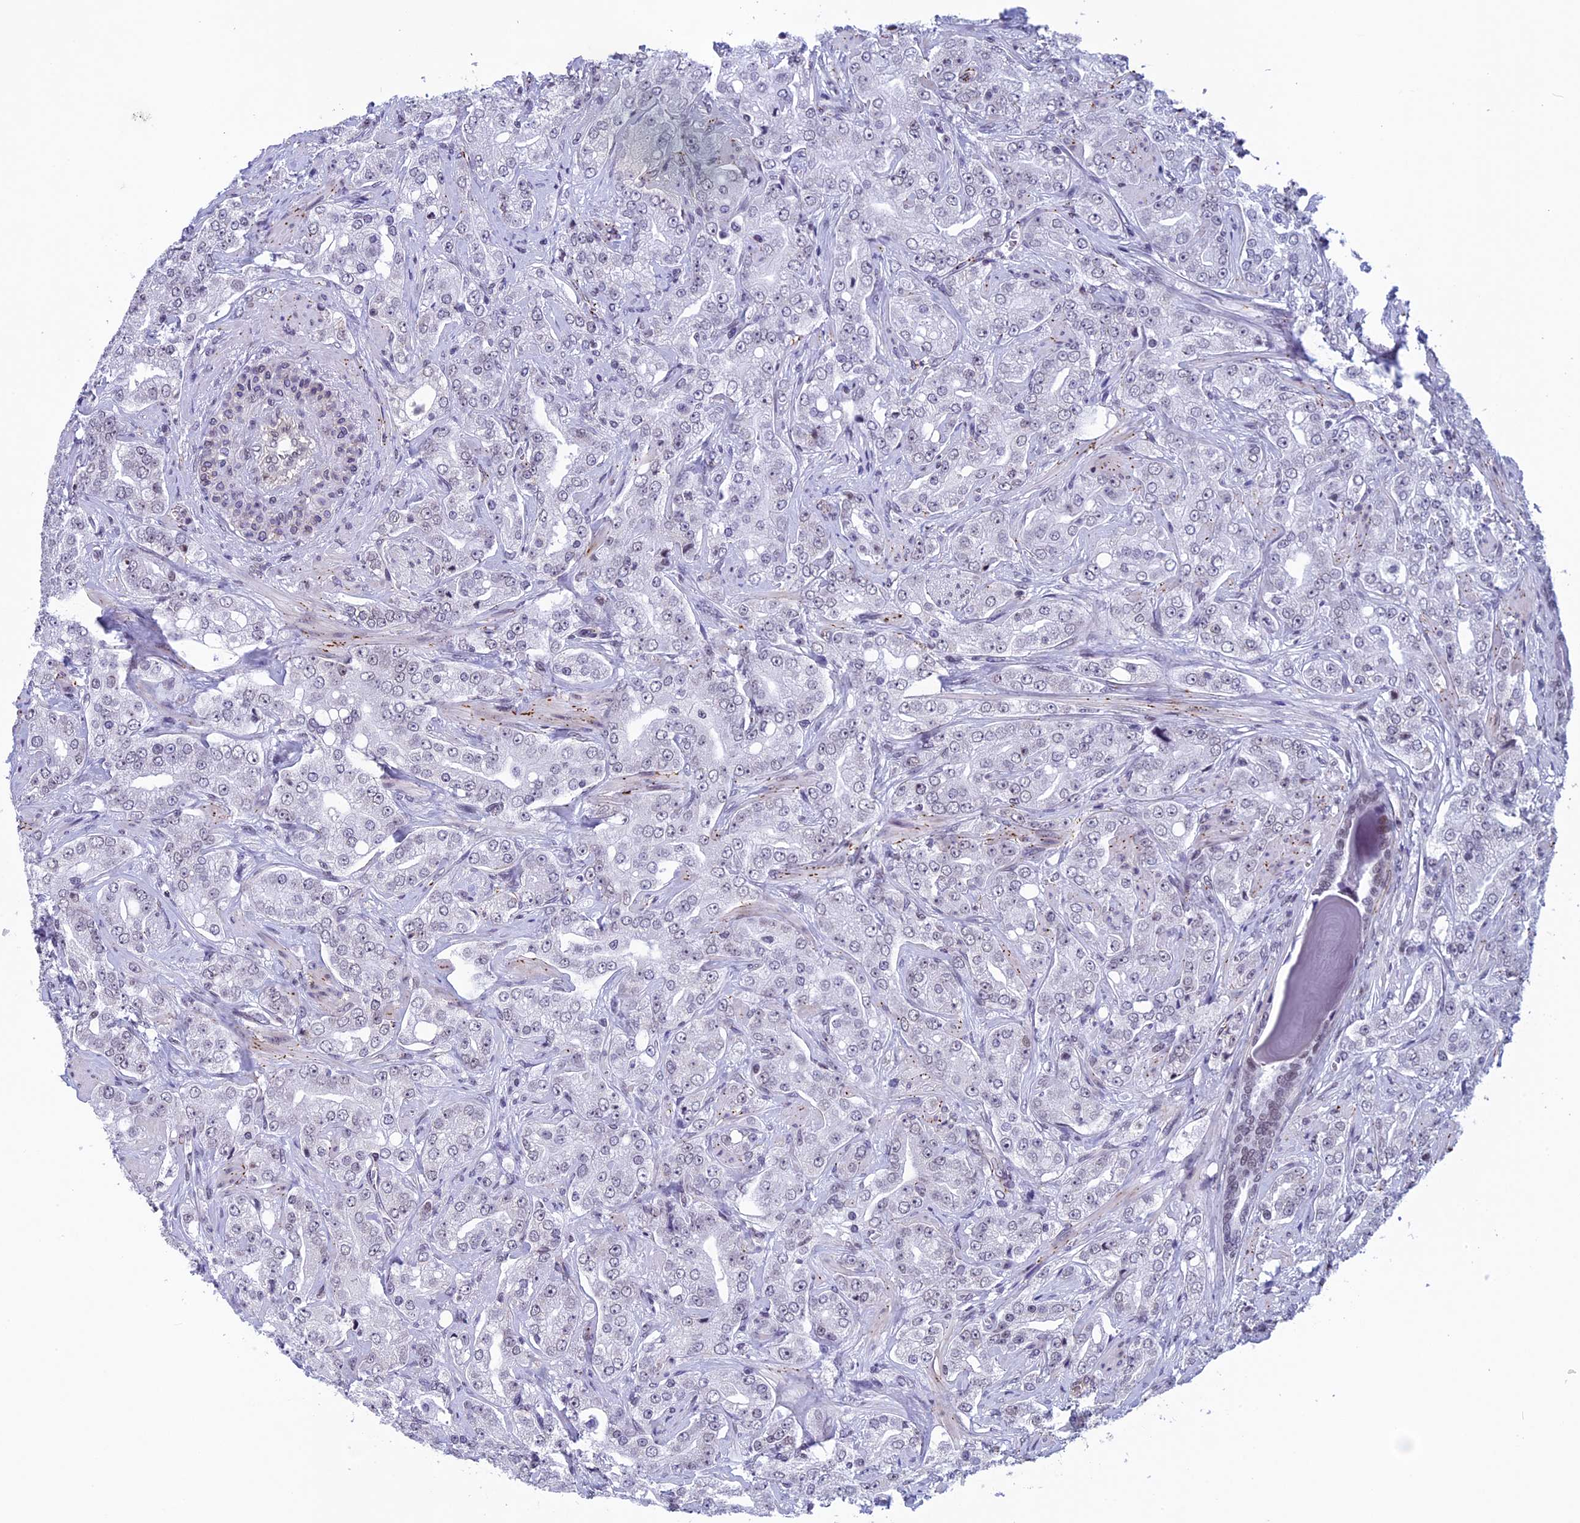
{"staining": {"intensity": "weak", "quantity": "<25%", "location": "nuclear"}, "tissue": "prostate cancer", "cell_type": "Tumor cells", "image_type": "cancer", "snomed": [{"axis": "morphology", "description": "Adenocarcinoma, Low grade"}, {"axis": "topography", "description": "Prostate"}], "caption": "This is an IHC histopathology image of human prostate cancer. There is no positivity in tumor cells.", "gene": "NIPBL", "patient": {"sex": "male", "age": 67}}